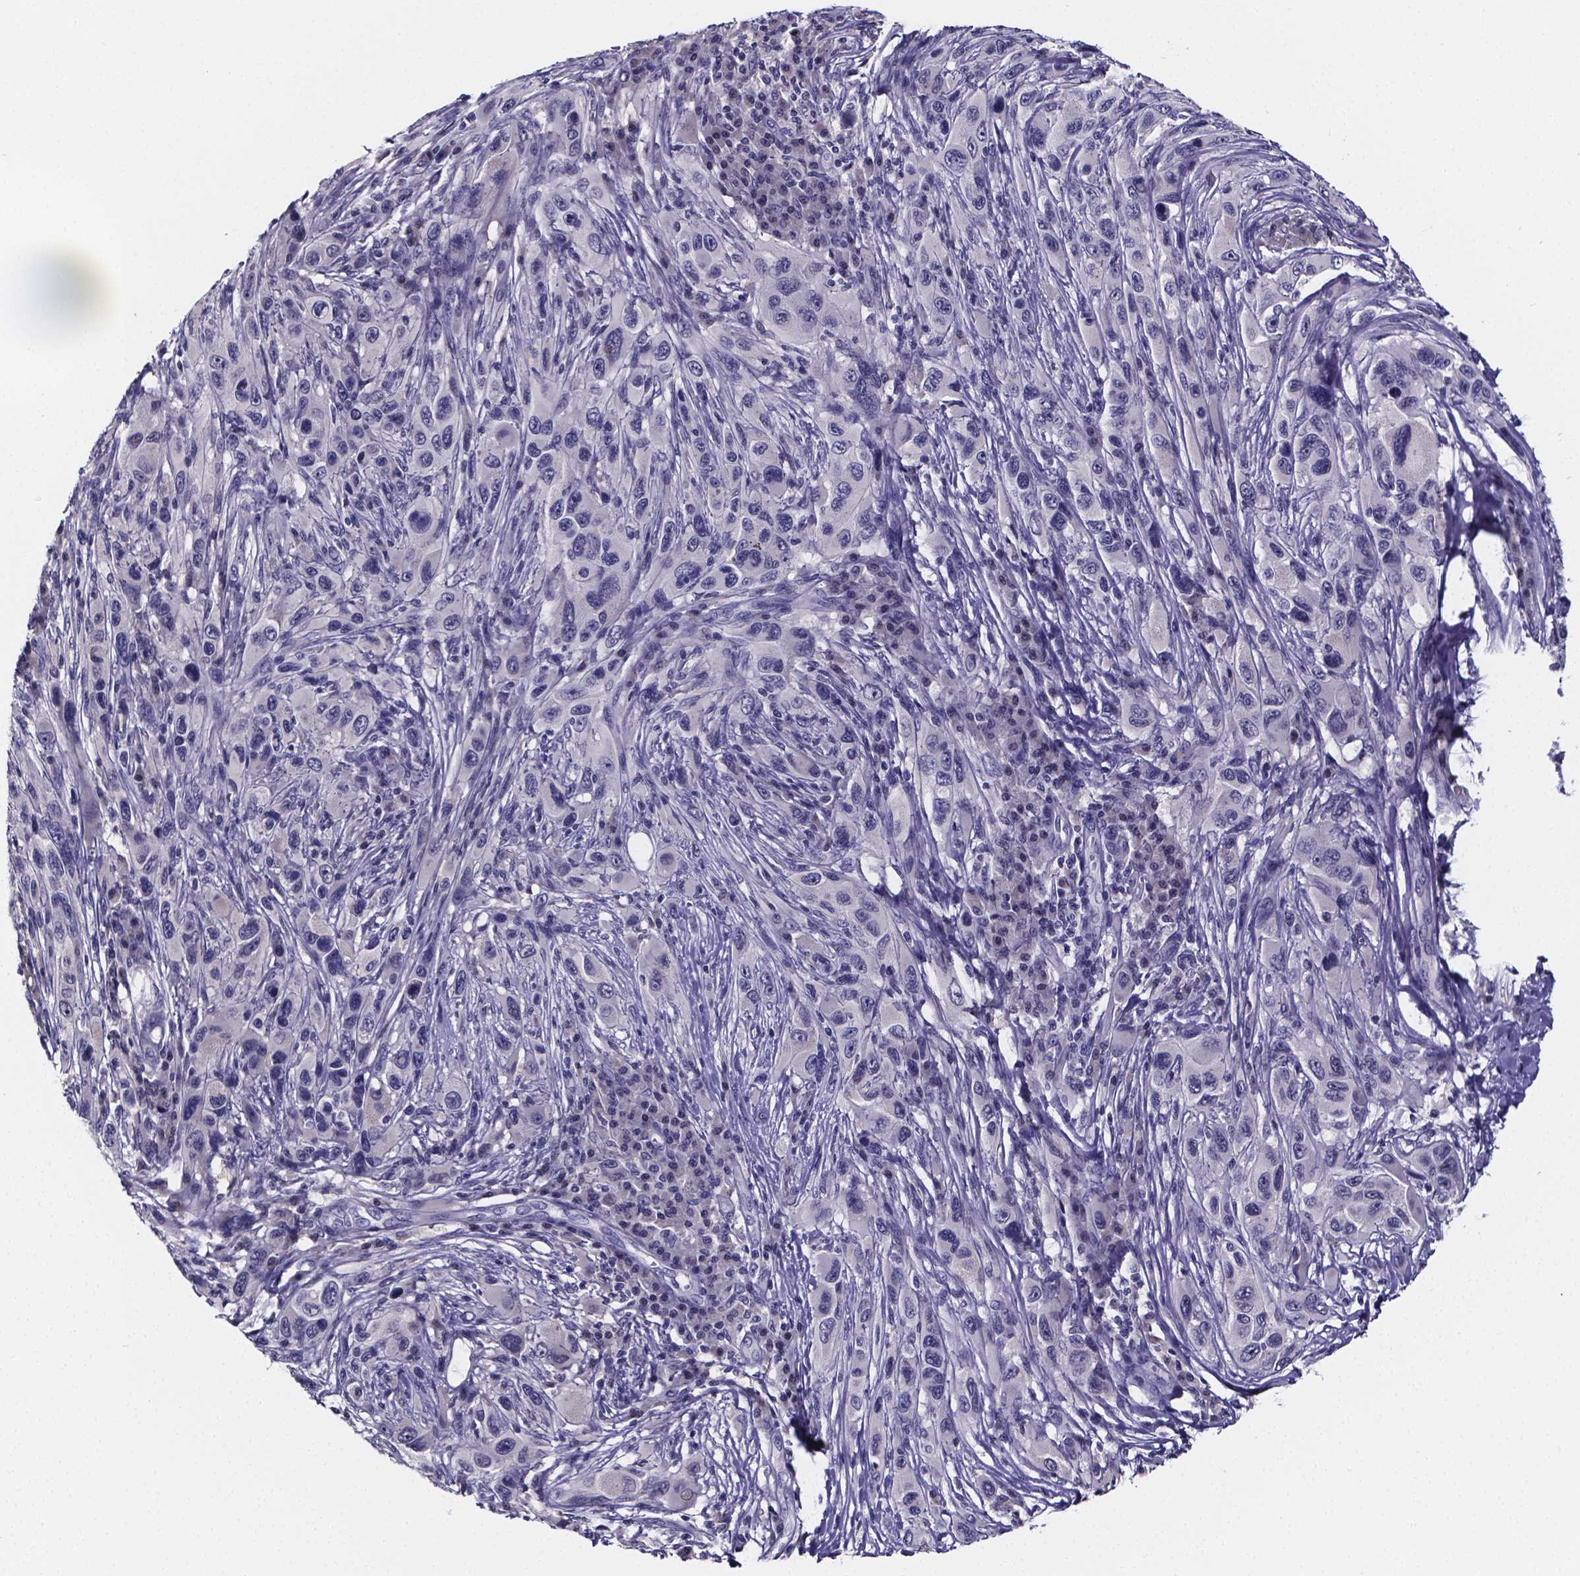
{"staining": {"intensity": "negative", "quantity": "none", "location": "none"}, "tissue": "melanoma", "cell_type": "Tumor cells", "image_type": "cancer", "snomed": [{"axis": "morphology", "description": "Malignant melanoma, NOS"}, {"axis": "topography", "description": "Skin"}], "caption": "A high-resolution photomicrograph shows immunohistochemistry staining of melanoma, which exhibits no significant staining in tumor cells. The staining is performed using DAB brown chromogen with nuclei counter-stained in using hematoxylin.", "gene": "IZUMO1", "patient": {"sex": "male", "age": 53}}